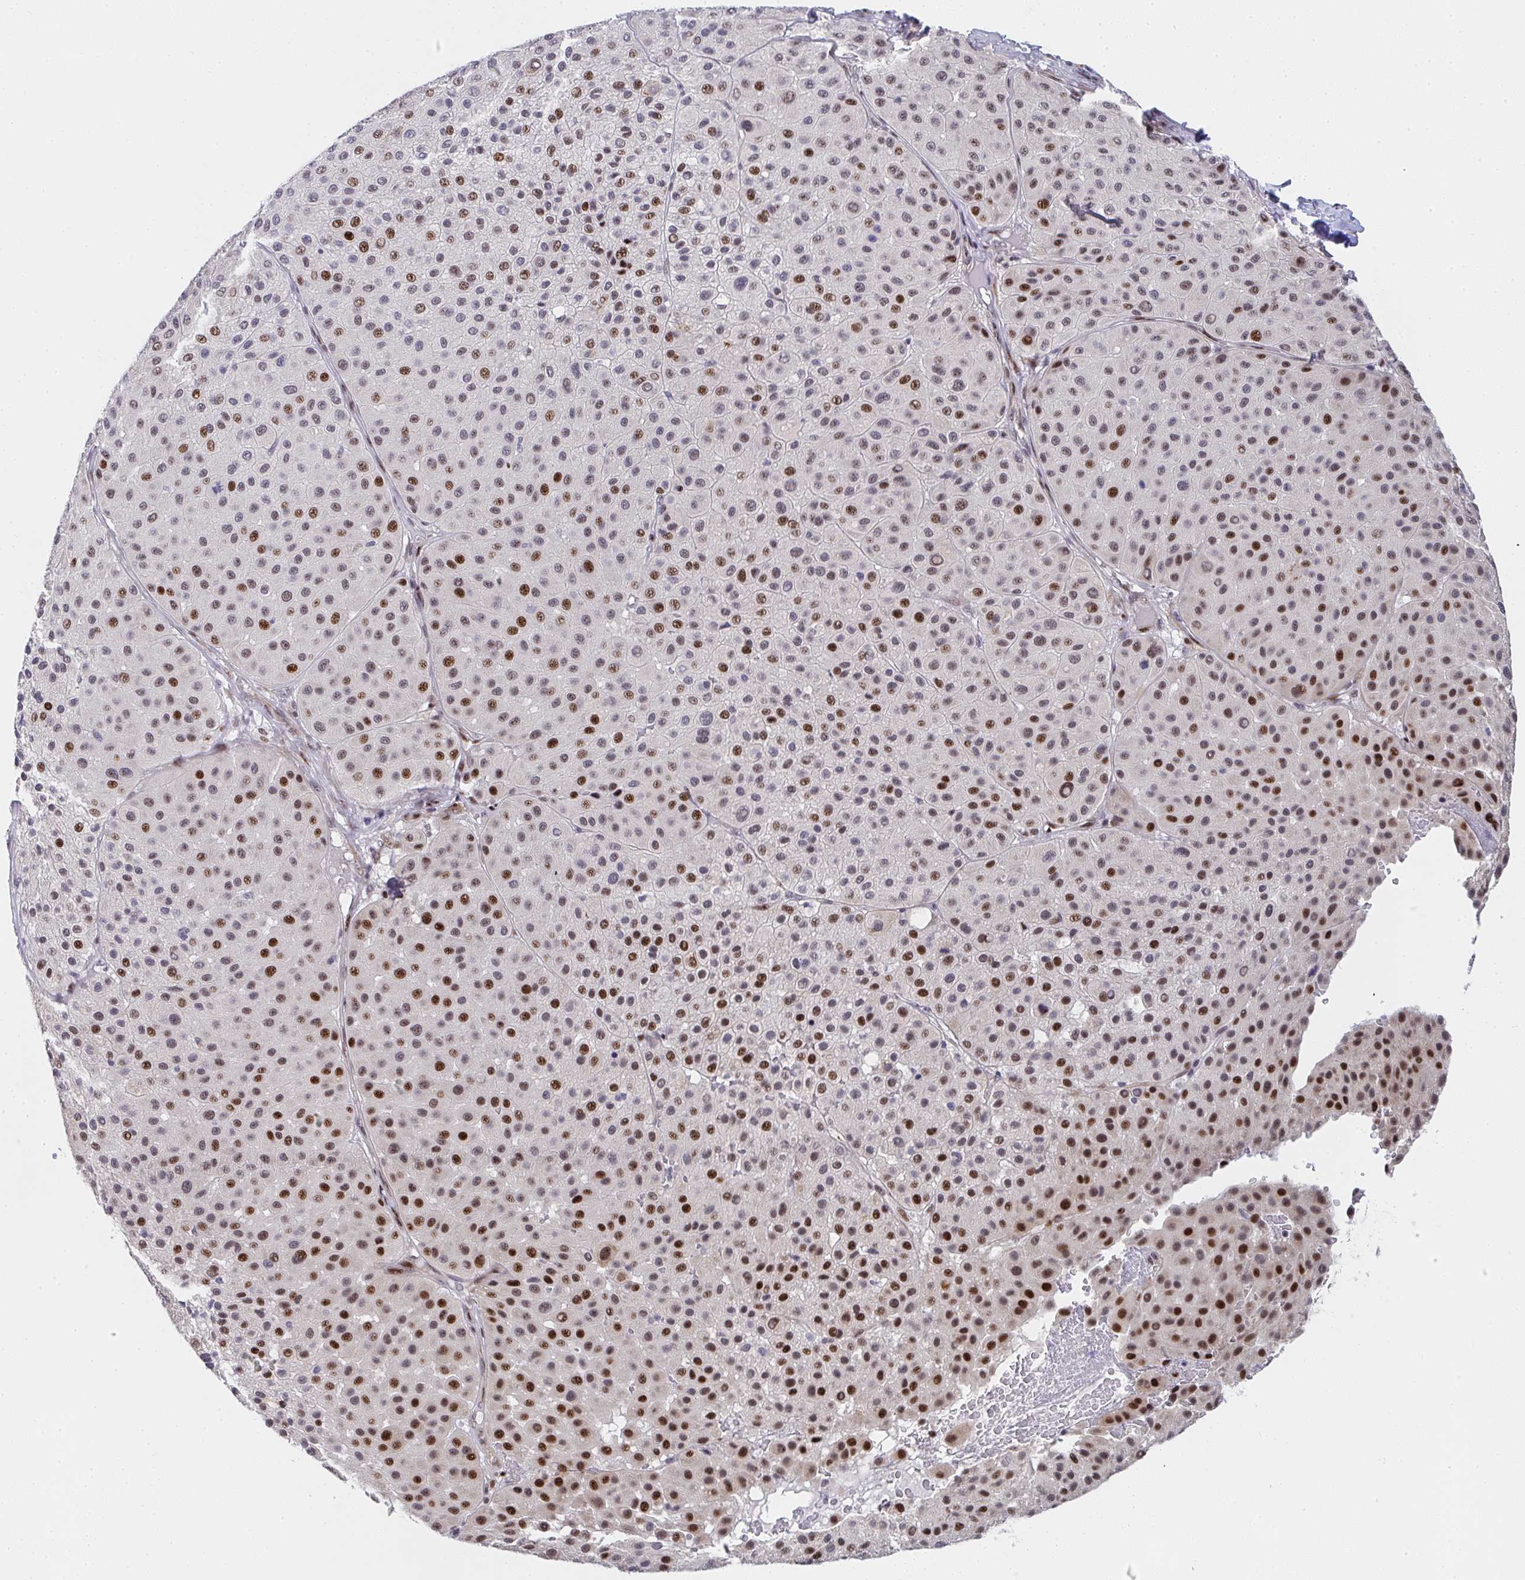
{"staining": {"intensity": "strong", "quantity": "25%-75%", "location": "nuclear"}, "tissue": "melanoma", "cell_type": "Tumor cells", "image_type": "cancer", "snomed": [{"axis": "morphology", "description": "Malignant melanoma, Metastatic site"}, {"axis": "topography", "description": "Smooth muscle"}], "caption": "Immunohistochemistry (IHC) (DAB) staining of human melanoma exhibits strong nuclear protein staining in approximately 25%-75% of tumor cells. The protein is stained brown, and the nuclei are stained in blue (DAB IHC with brightfield microscopy, high magnification).", "gene": "ZIC3", "patient": {"sex": "male", "age": 41}}